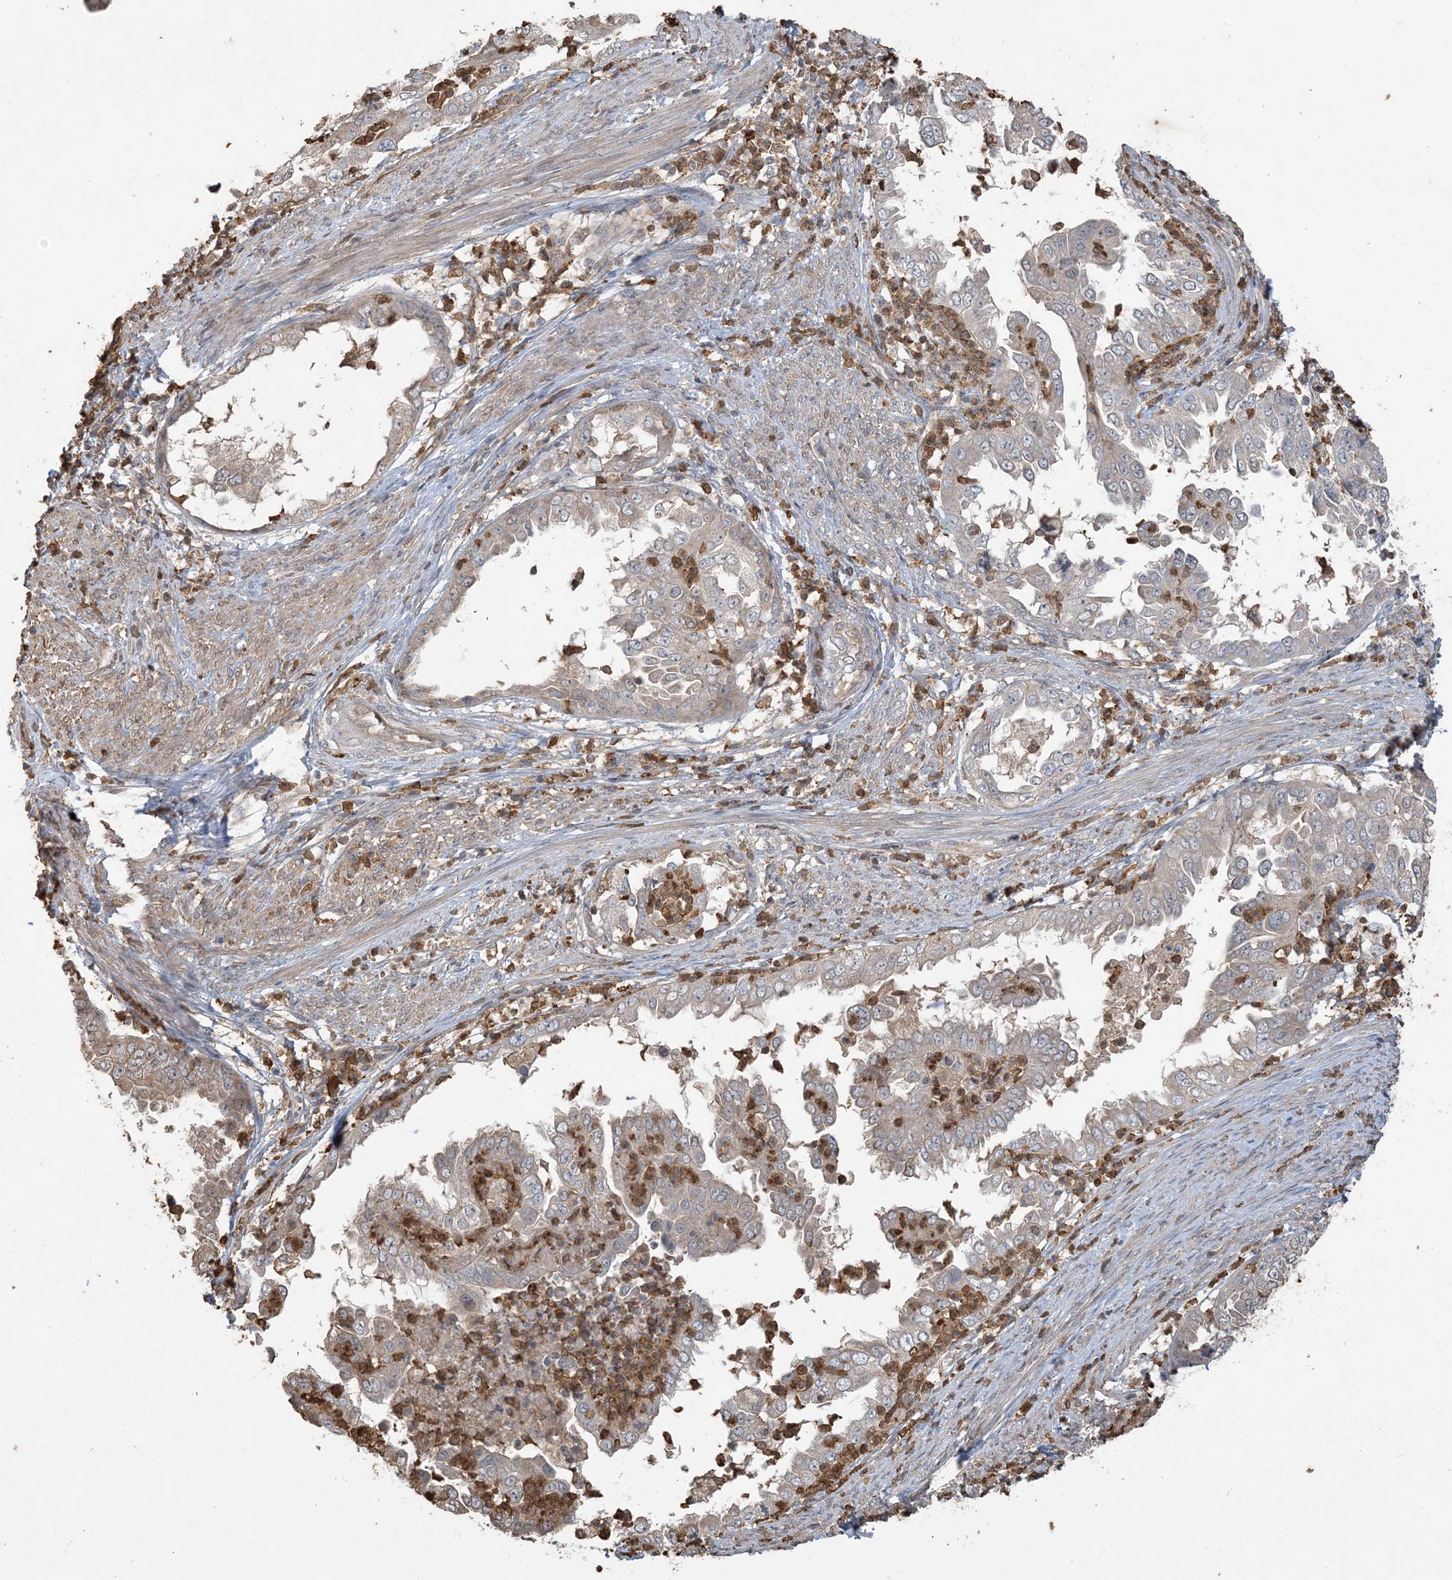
{"staining": {"intensity": "weak", "quantity": "<25%", "location": "cytoplasmic/membranous"}, "tissue": "endometrial cancer", "cell_type": "Tumor cells", "image_type": "cancer", "snomed": [{"axis": "morphology", "description": "Adenocarcinoma, NOS"}, {"axis": "topography", "description": "Endometrium"}], "caption": "The micrograph exhibits no staining of tumor cells in endometrial cancer. Brightfield microscopy of immunohistochemistry stained with DAB (3,3'-diaminobenzidine) (brown) and hematoxylin (blue), captured at high magnification.", "gene": "TMSB4X", "patient": {"sex": "female", "age": 85}}